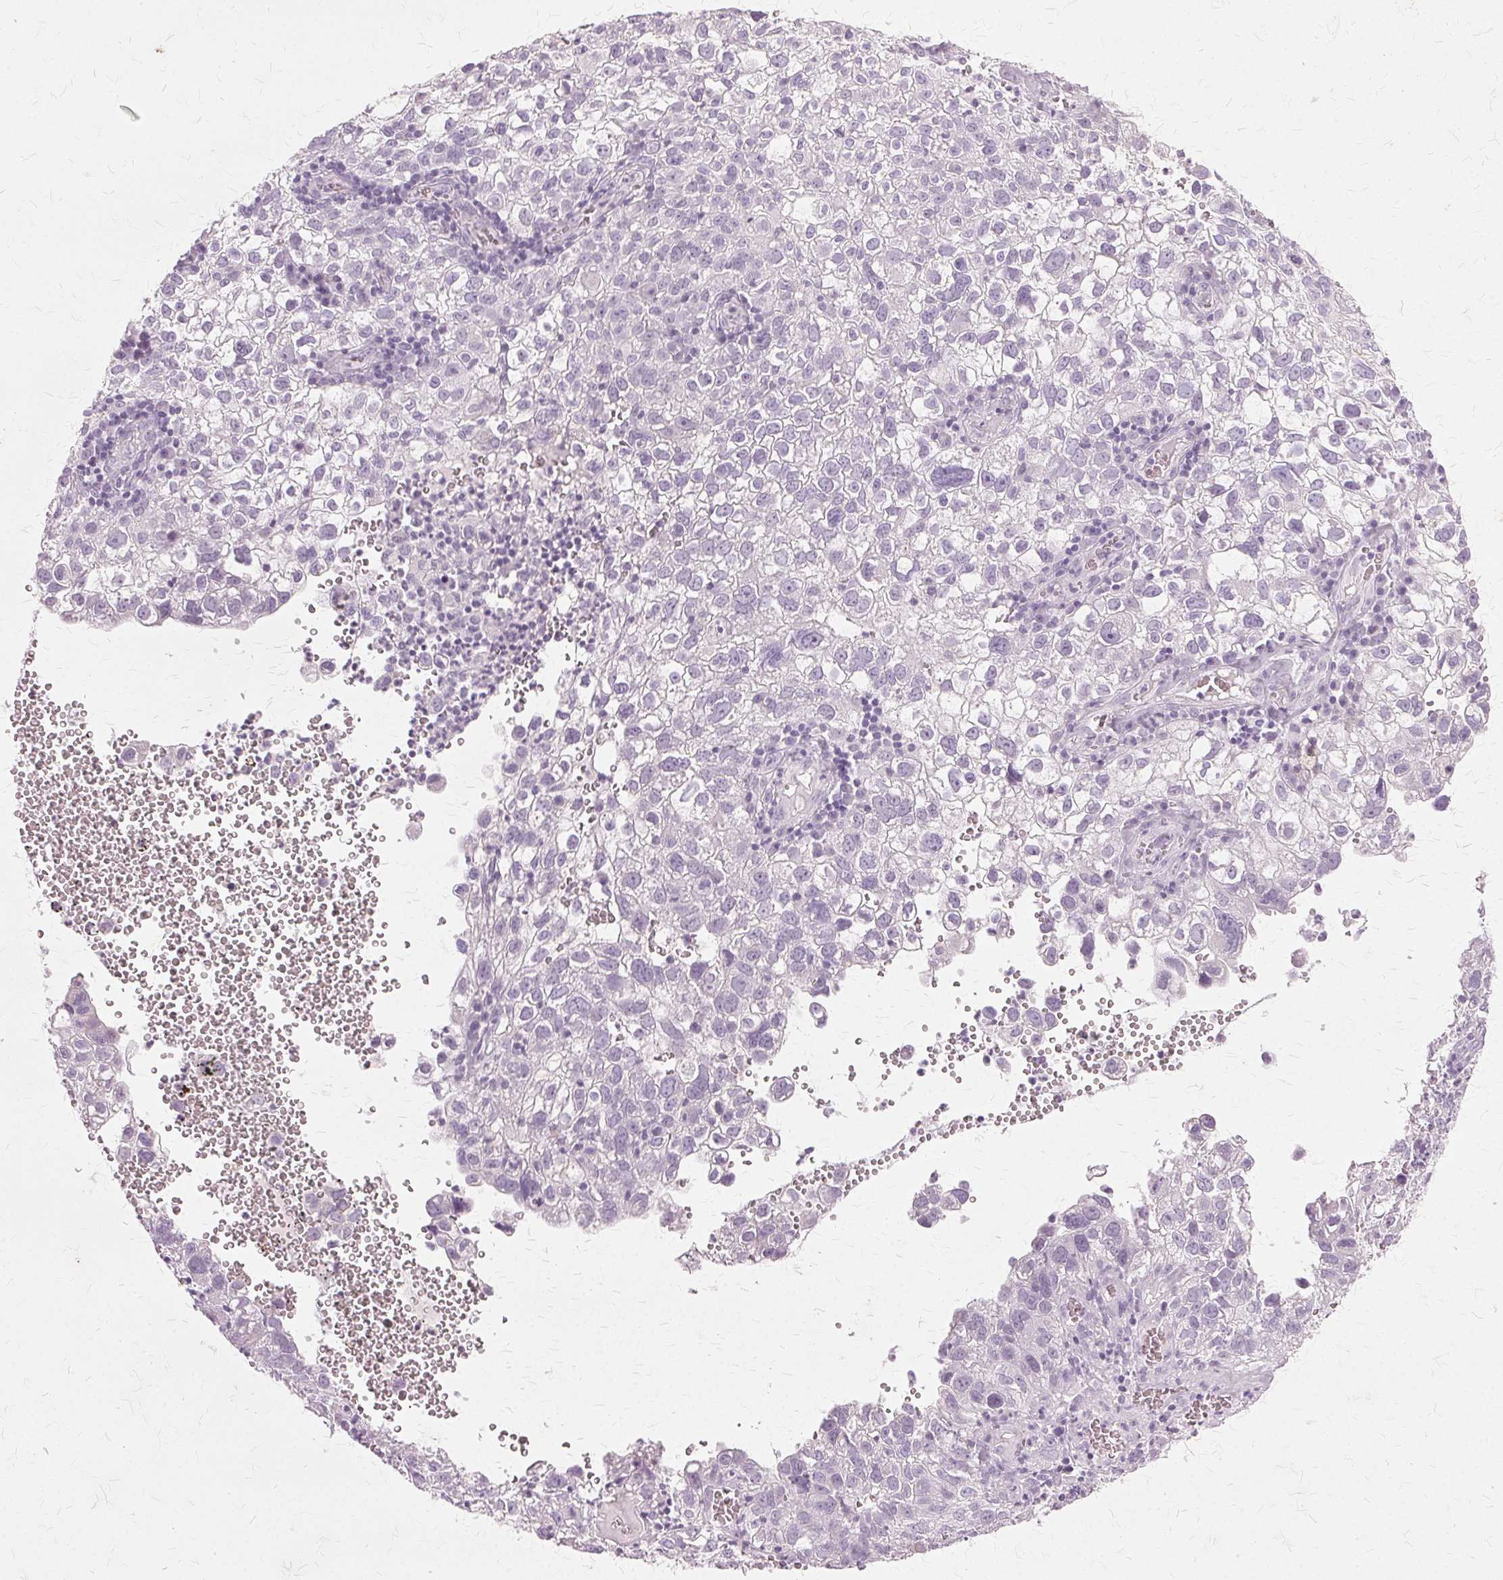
{"staining": {"intensity": "negative", "quantity": "none", "location": "none"}, "tissue": "cervical cancer", "cell_type": "Tumor cells", "image_type": "cancer", "snomed": [{"axis": "morphology", "description": "Squamous cell carcinoma, NOS"}, {"axis": "topography", "description": "Cervix"}], "caption": "Immunohistochemistry (IHC) of human squamous cell carcinoma (cervical) shows no expression in tumor cells.", "gene": "SLC45A3", "patient": {"sex": "female", "age": 55}}